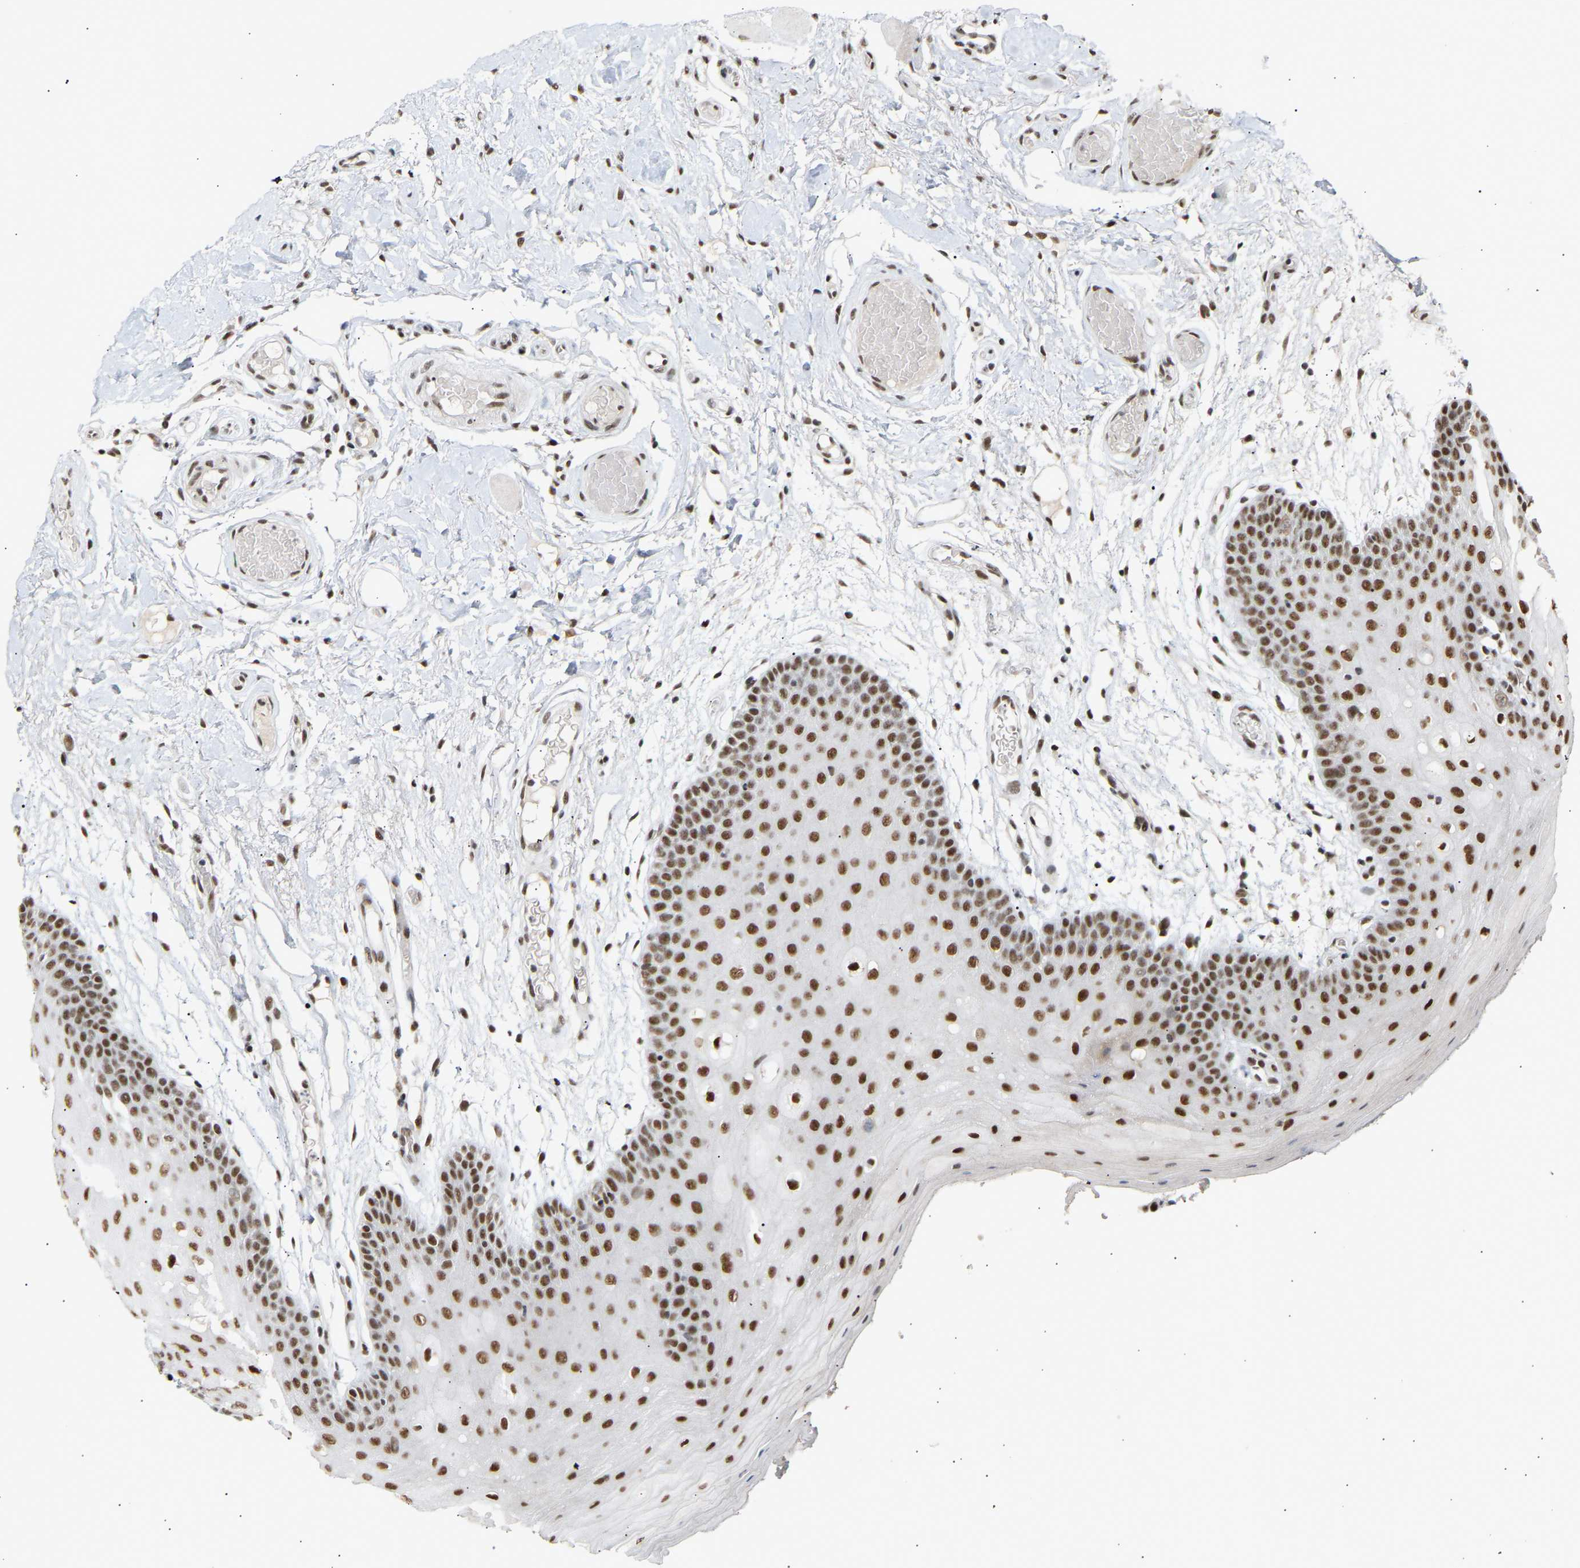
{"staining": {"intensity": "strong", "quantity": ">75%", "location": "nuclear"}, "tissue": "oral mucosa", "cell_type": "Squamous epithelial cells", "image_type": "normal", "snomed": [{"axis": "morphology", "description": "Normal tissue, NOS"}, {"axis": "morphology", "description": "Squamous cell carcinoma, NOS"}, {"axis": "topography", "description": "Oral tissue"}, {"axis": "topography", "description": "Head-Neck"}], "caption": "Oral mucosa was stained to show a protein in brown. There is high levels of strong nuclear positivity in about >75% of squamous epithelial cells.", "gene": "NELFB", "patient": {"sex": "male", "age": 71}}